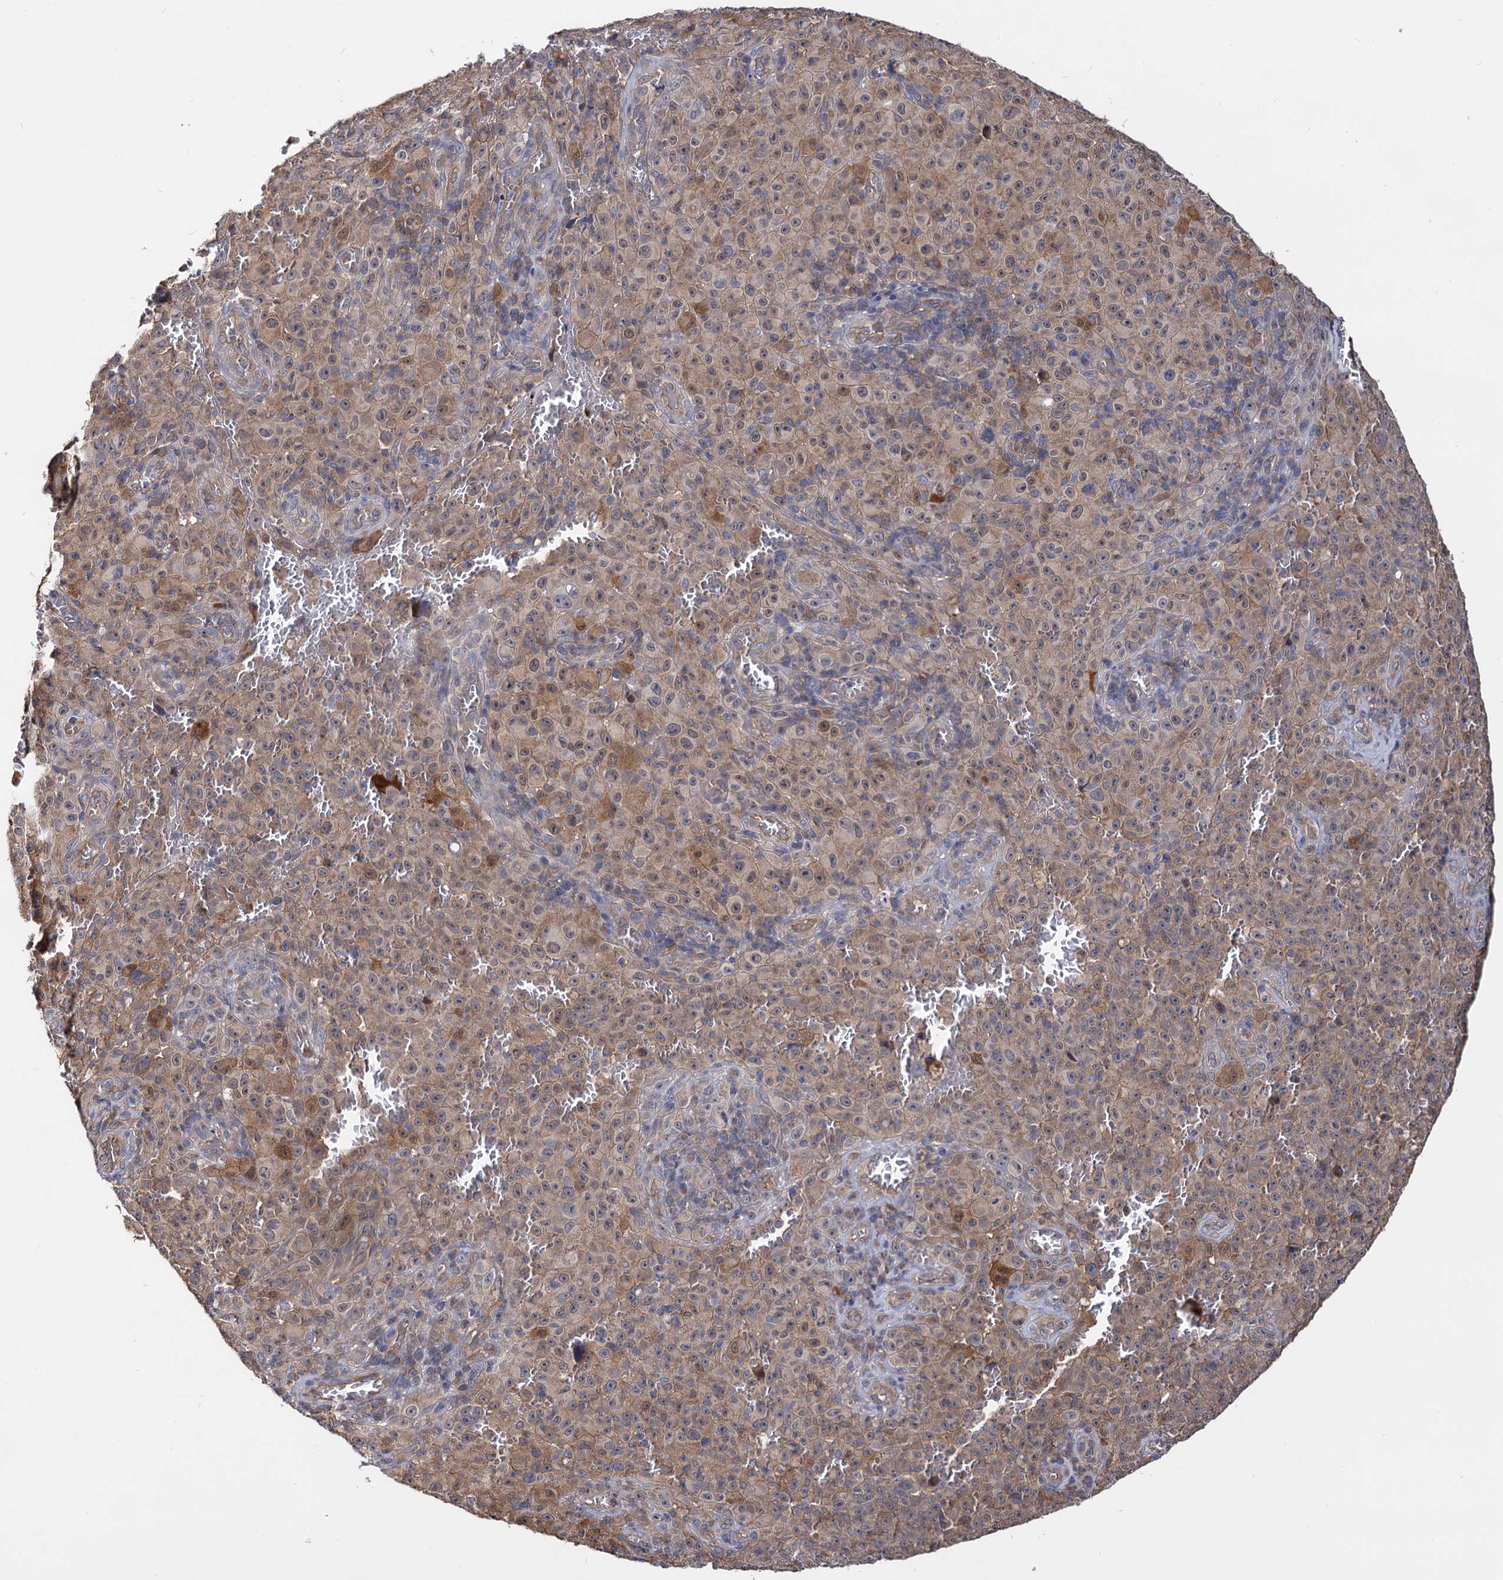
{"staining": {"intensity": "weak", "quantity": ">75%", "location": "cytoplasmic/membranous,nuclear"}, "tissue": "melanoma", "cell_type": "Tumor cells", "image_type": "cancer", "snomed": [{"axis": "morphology", "description": "Malignant melanoma, NOS"}, {"axis": "topography", "description": "Skin"}], "caption": "Immunohistochemistry image of neoplastic tissue: malignant melanoma stained using immunohistochemistry demonstrates low levels of weak protein expression localized specifically in the cytoplasmic/membranous and nuclear of tumor cells, appearing as a cytoplasmic/membranous and nuclear brown color.", "gene": "IDI1", "patient": {"sex": "female", "age": 82}}